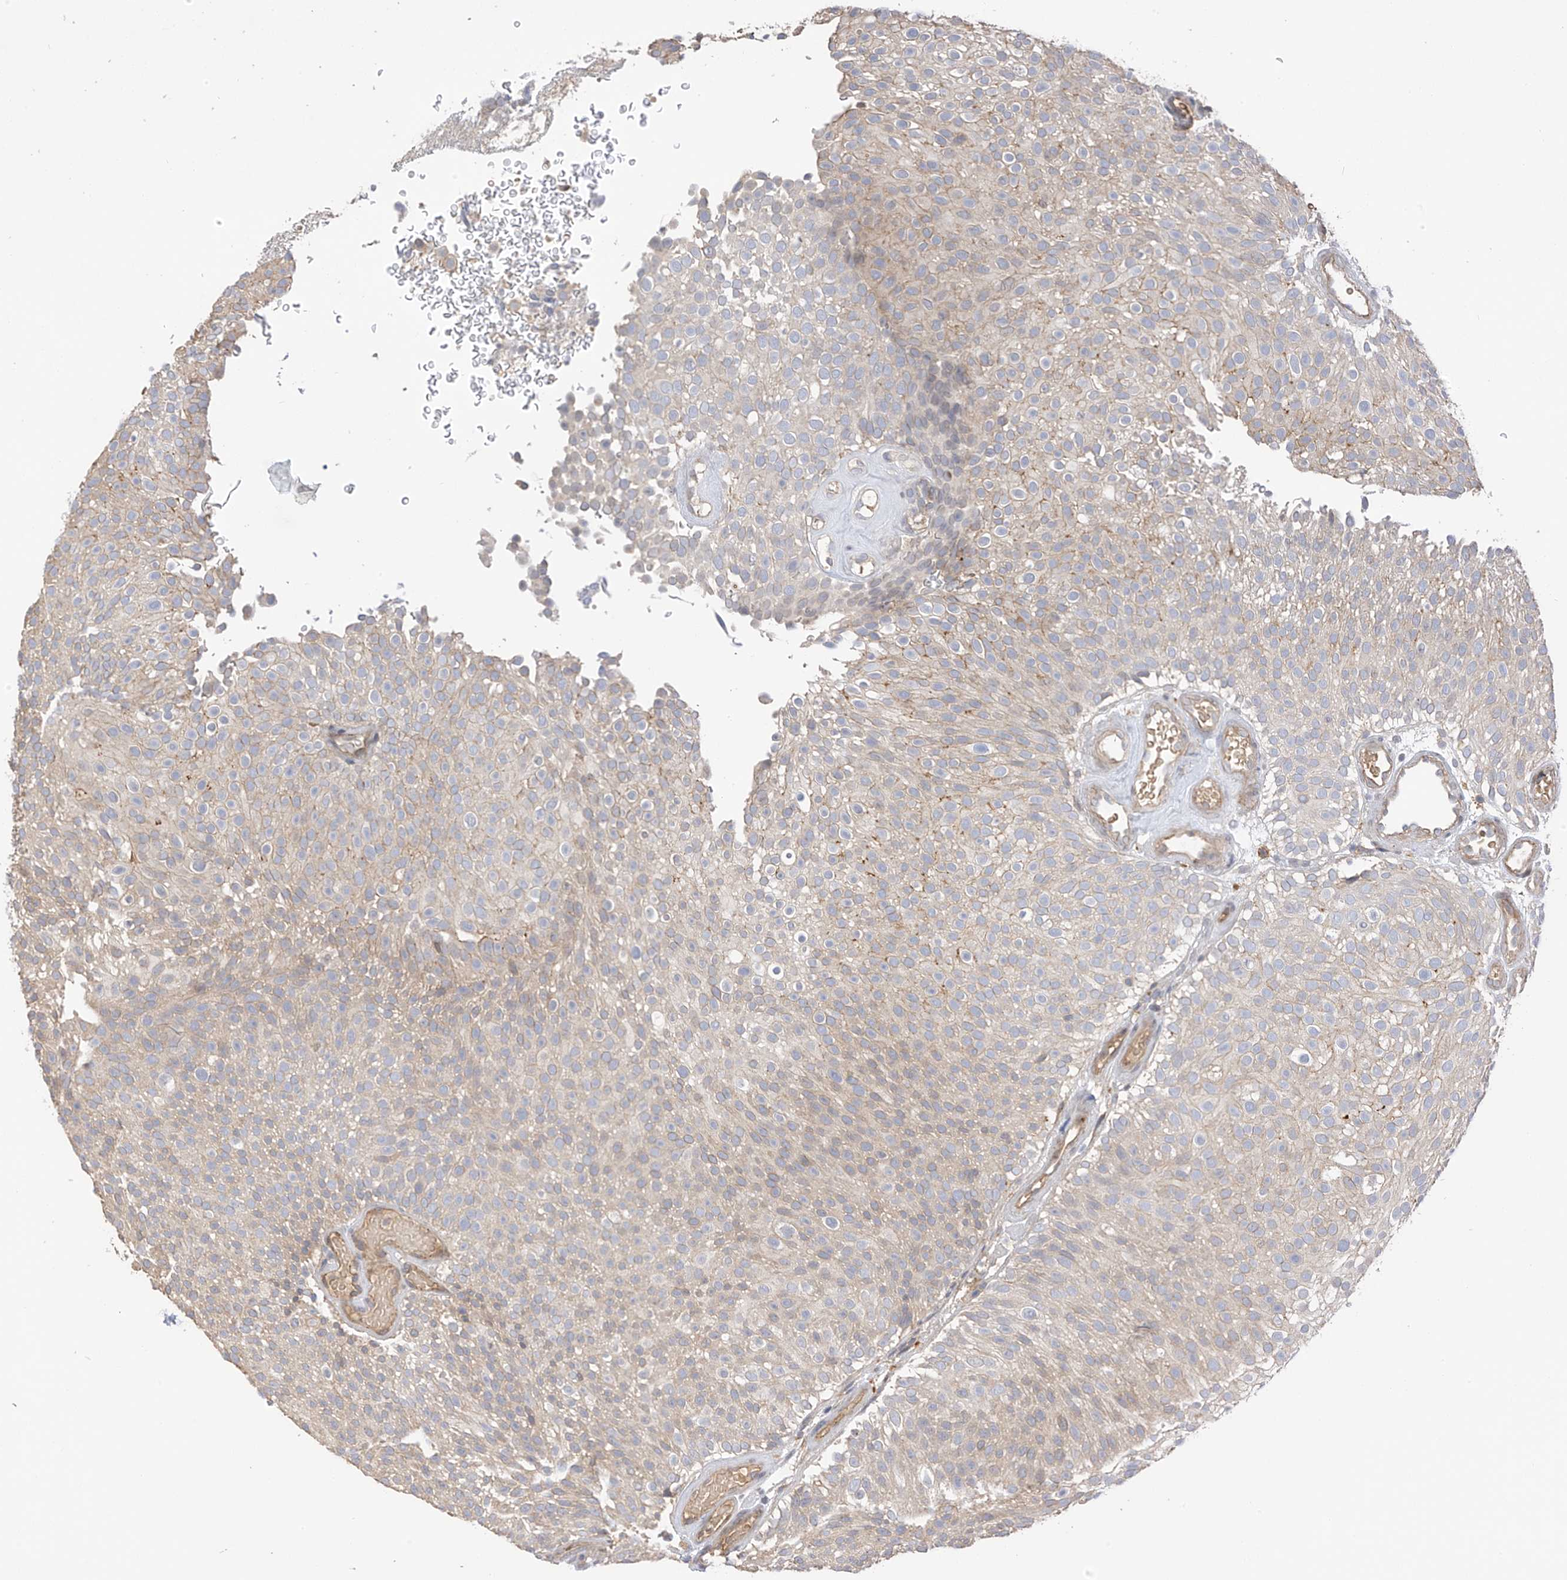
{"staining": {"intensity": "moderate", "quantity": "<25%", "location": "cytoplasmic/membranous"}, "tissue": "urothelial cancer", "cell_type": "Tumor cells", "image_type": "cancer", "snomed": [{"axis": "morphology", "description": "Urothelial carcinoma, Low grade"}, {"axis": "topography", "description": "Urinary bladder"}], "caption": "This histopathology image displays urothelial cancer stained with immunohistochemistry to label a protein in brown. The cytoplasmic/membranous of tumor cells show moderate positivity for the protein. Nuclei are counter-stained blue.", "gene": "REC8", "patient": {"sex": "male", "age": 78}}